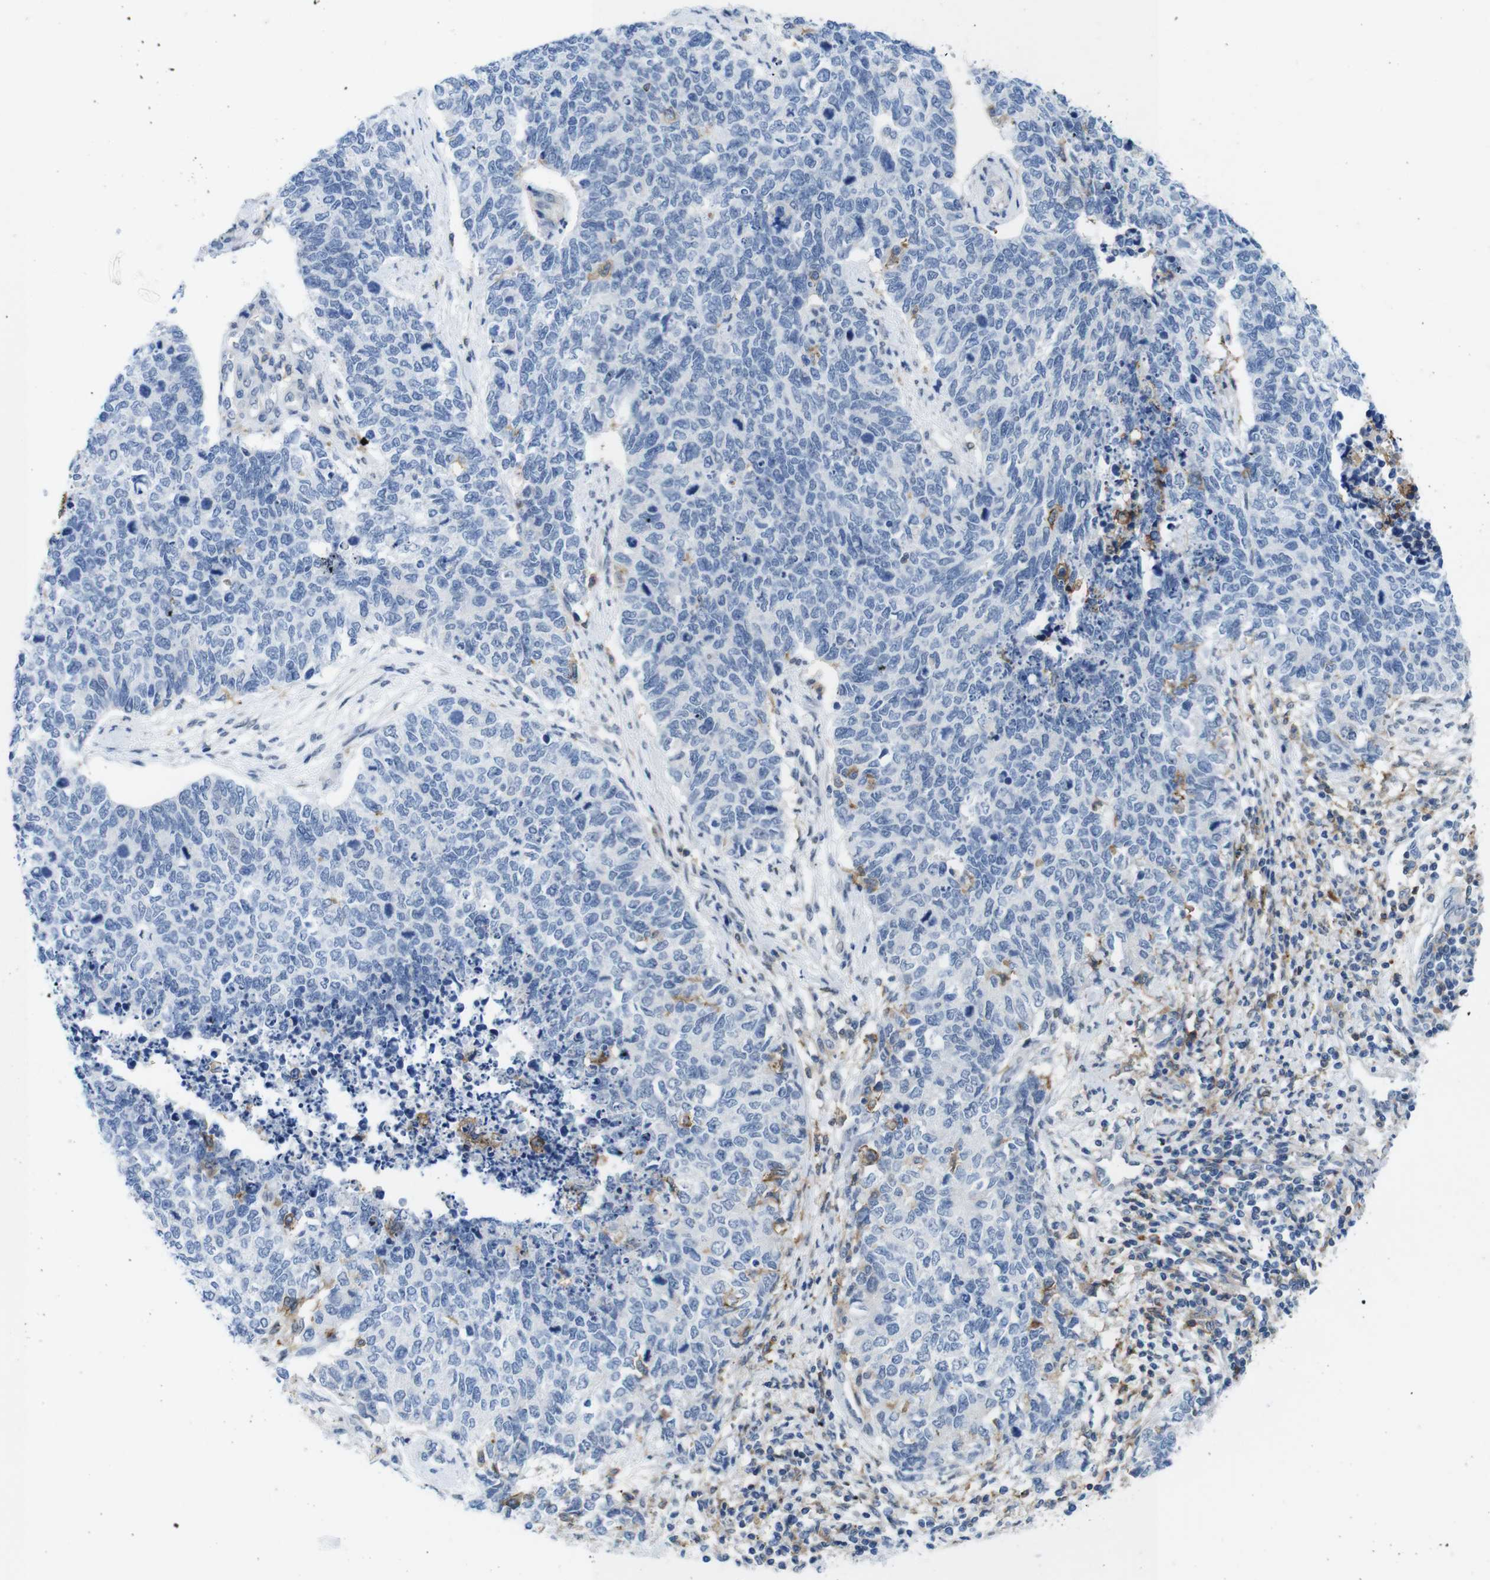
{"staining": {"intensity": "negative", "quantity": "none", "location": "none"}, "tissue": "cervical cancer", "cell_type": "Tumor cells", "image_type": "cancer", "snomed": [{"axis": "morphology", "description": "Squamous cell carcinoma, NOS"}, {"axis": "topography", "description": "Cervix"}], "caption": "Immunohistochemistry of squamous cell carcinoma (cervical) exhibits no expression in tumor cells. (DAB IHC, high magnification).", "gene": "CD300C", "patient": {"sex": "female", "age": 63}}